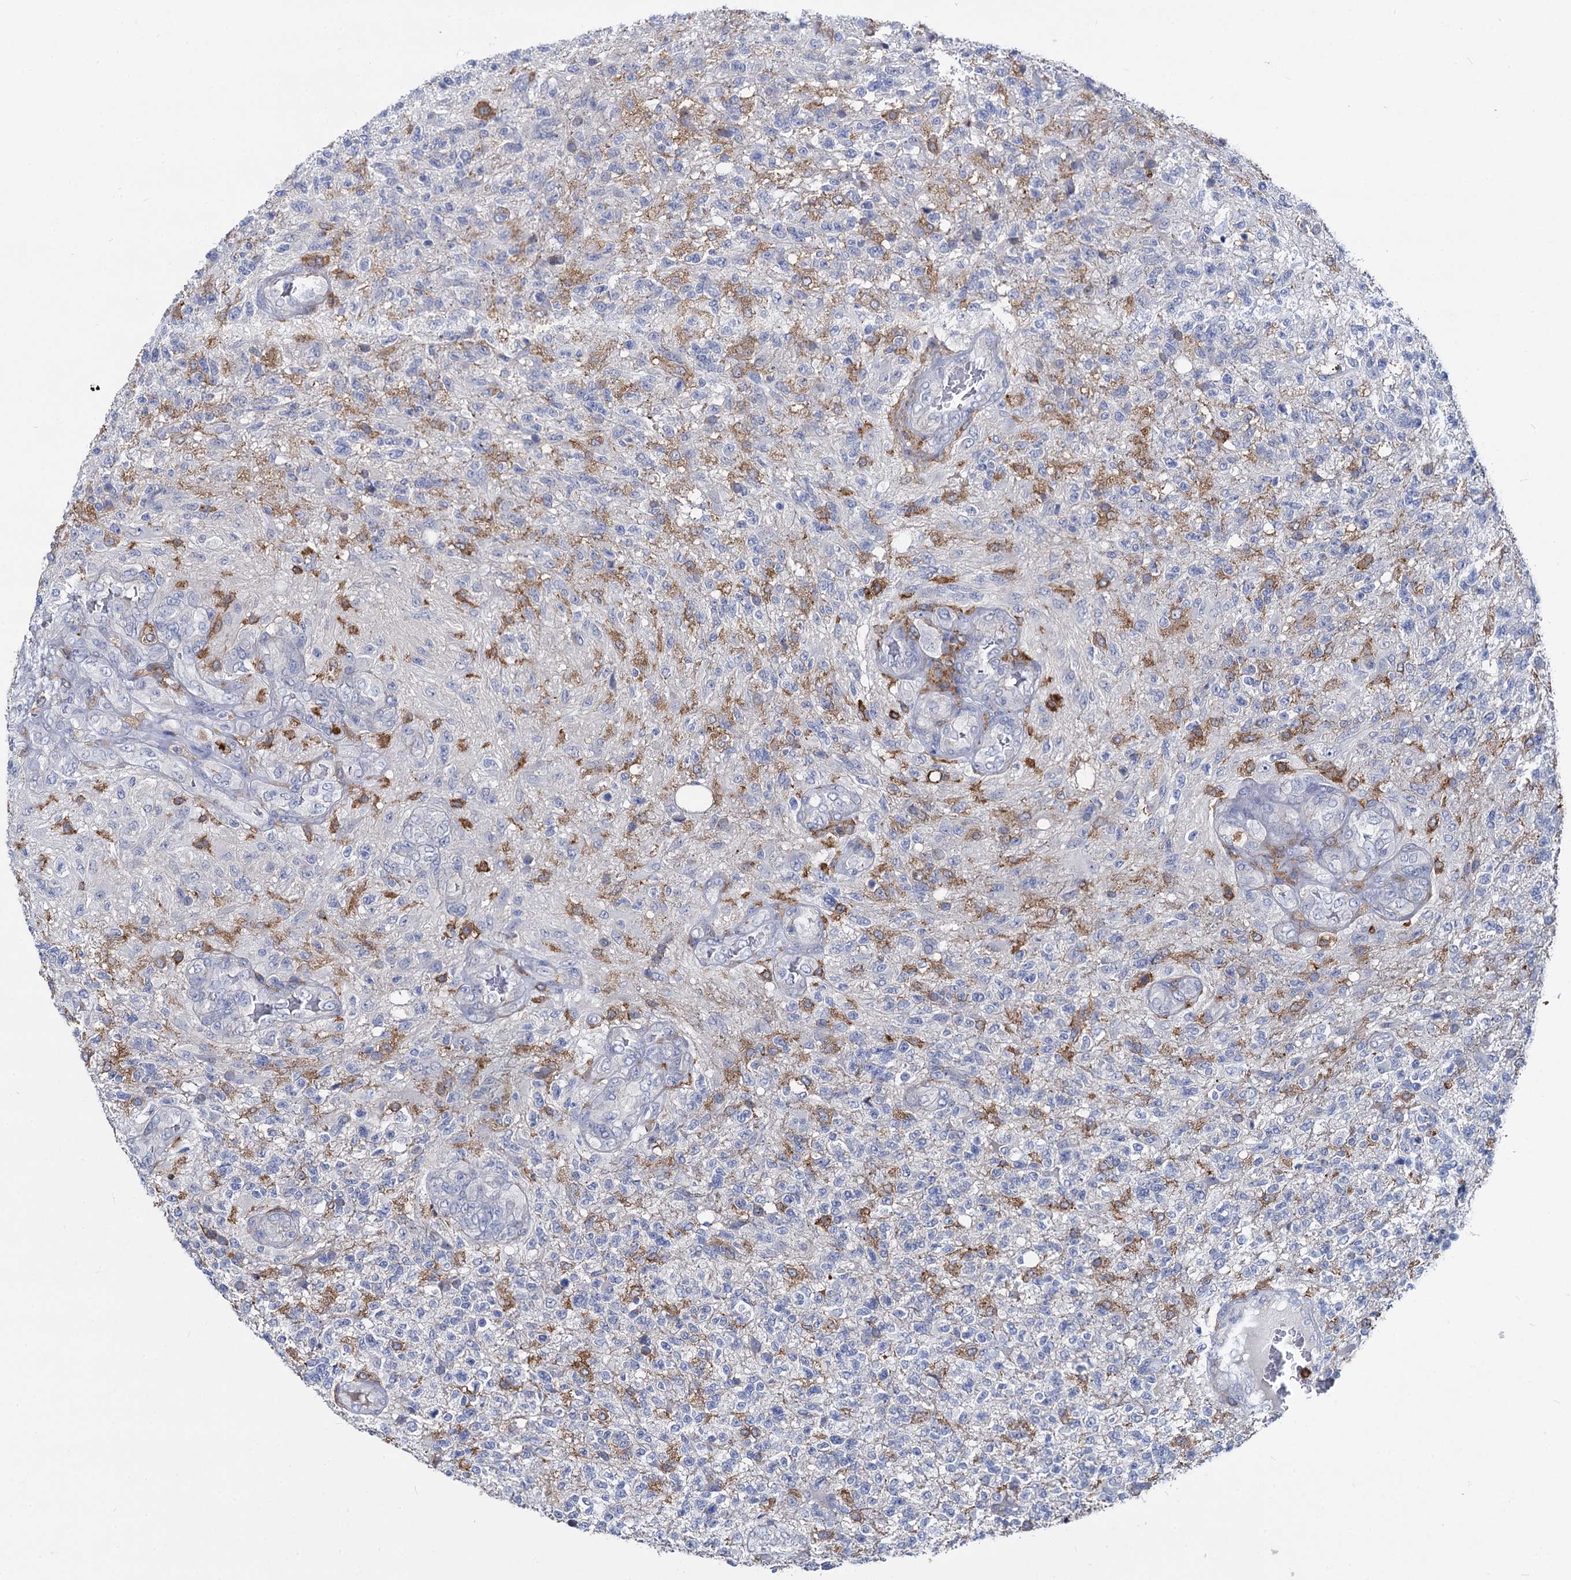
{"staining": {"intensity": "negative", "quantity": "none", "location": "none"}, "tissue": "glioma", "cell_type": "Tumor cells", "image_type": "cancer", "snomed": [{"axis": "morphology", "description": "Glioma, malignant, High grade"}, {"axis": "topography", "description": "Brain"}], "caption": "Immunohistochemical staining of human high-grade glioma (malignant) reveals no significant expression in tumor cells.", "gene": "RHOG", "patient": {"sex": "male", "age": 56}}